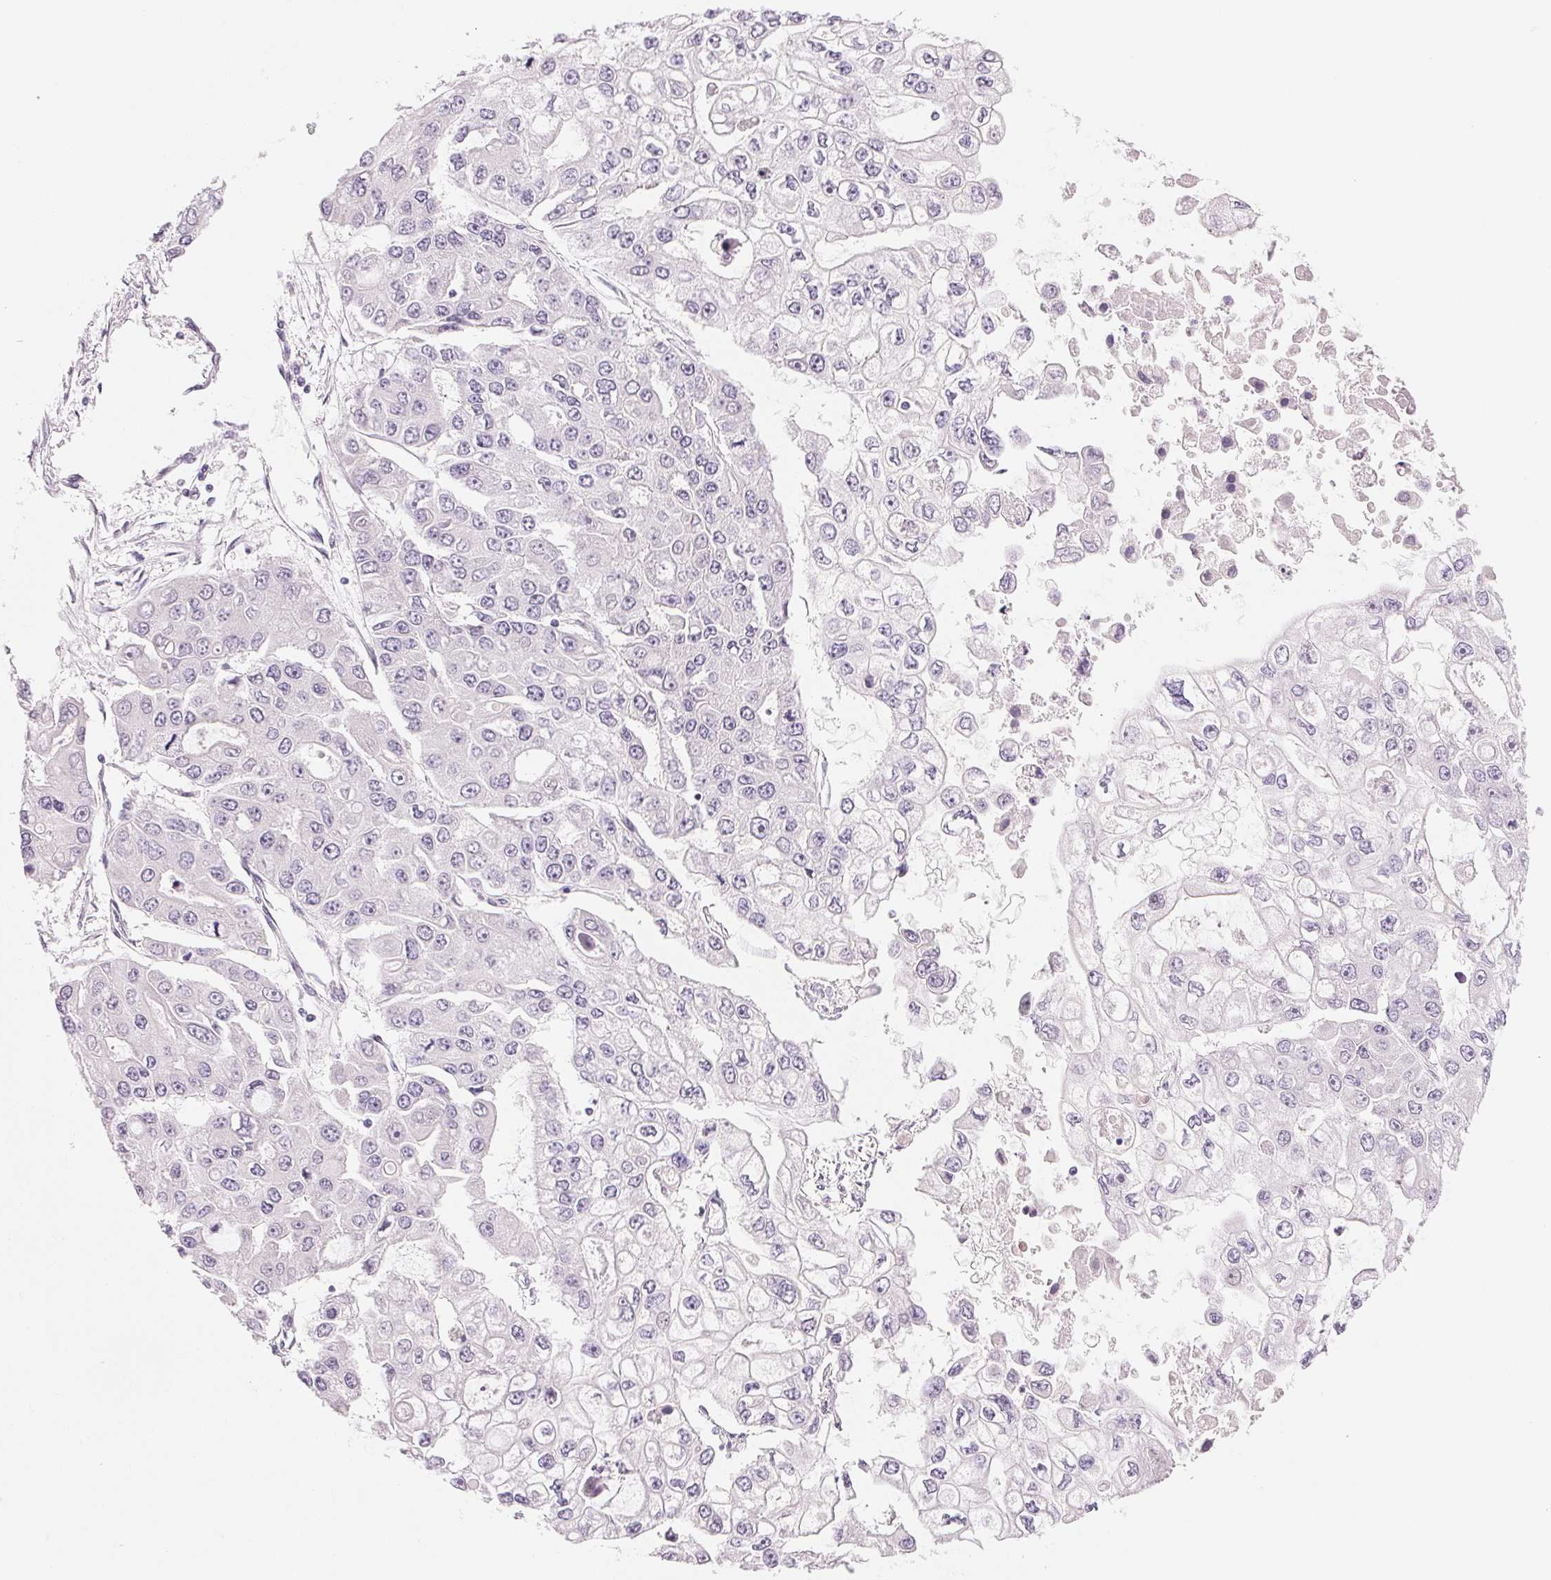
{"staining": {"intensity": "negative", "quantity": "none", "location": "none"}, "tissue": "ovarian cancer", "cell_type": "Tumor cells", "image_type": "cancer", "snomed": [{"axis": "morphology", "description": "Cystadenocarcinoma, serous, NOS"}, {"axis": "topography", "description": "Ovary"}], "caption": "Micrograph shows no significant protein expression in tumor cells of serous cystadenocarcinoma (ovarian).", "gene": "CYP11B1", "patient": {"sex": "female", "age": 56}}